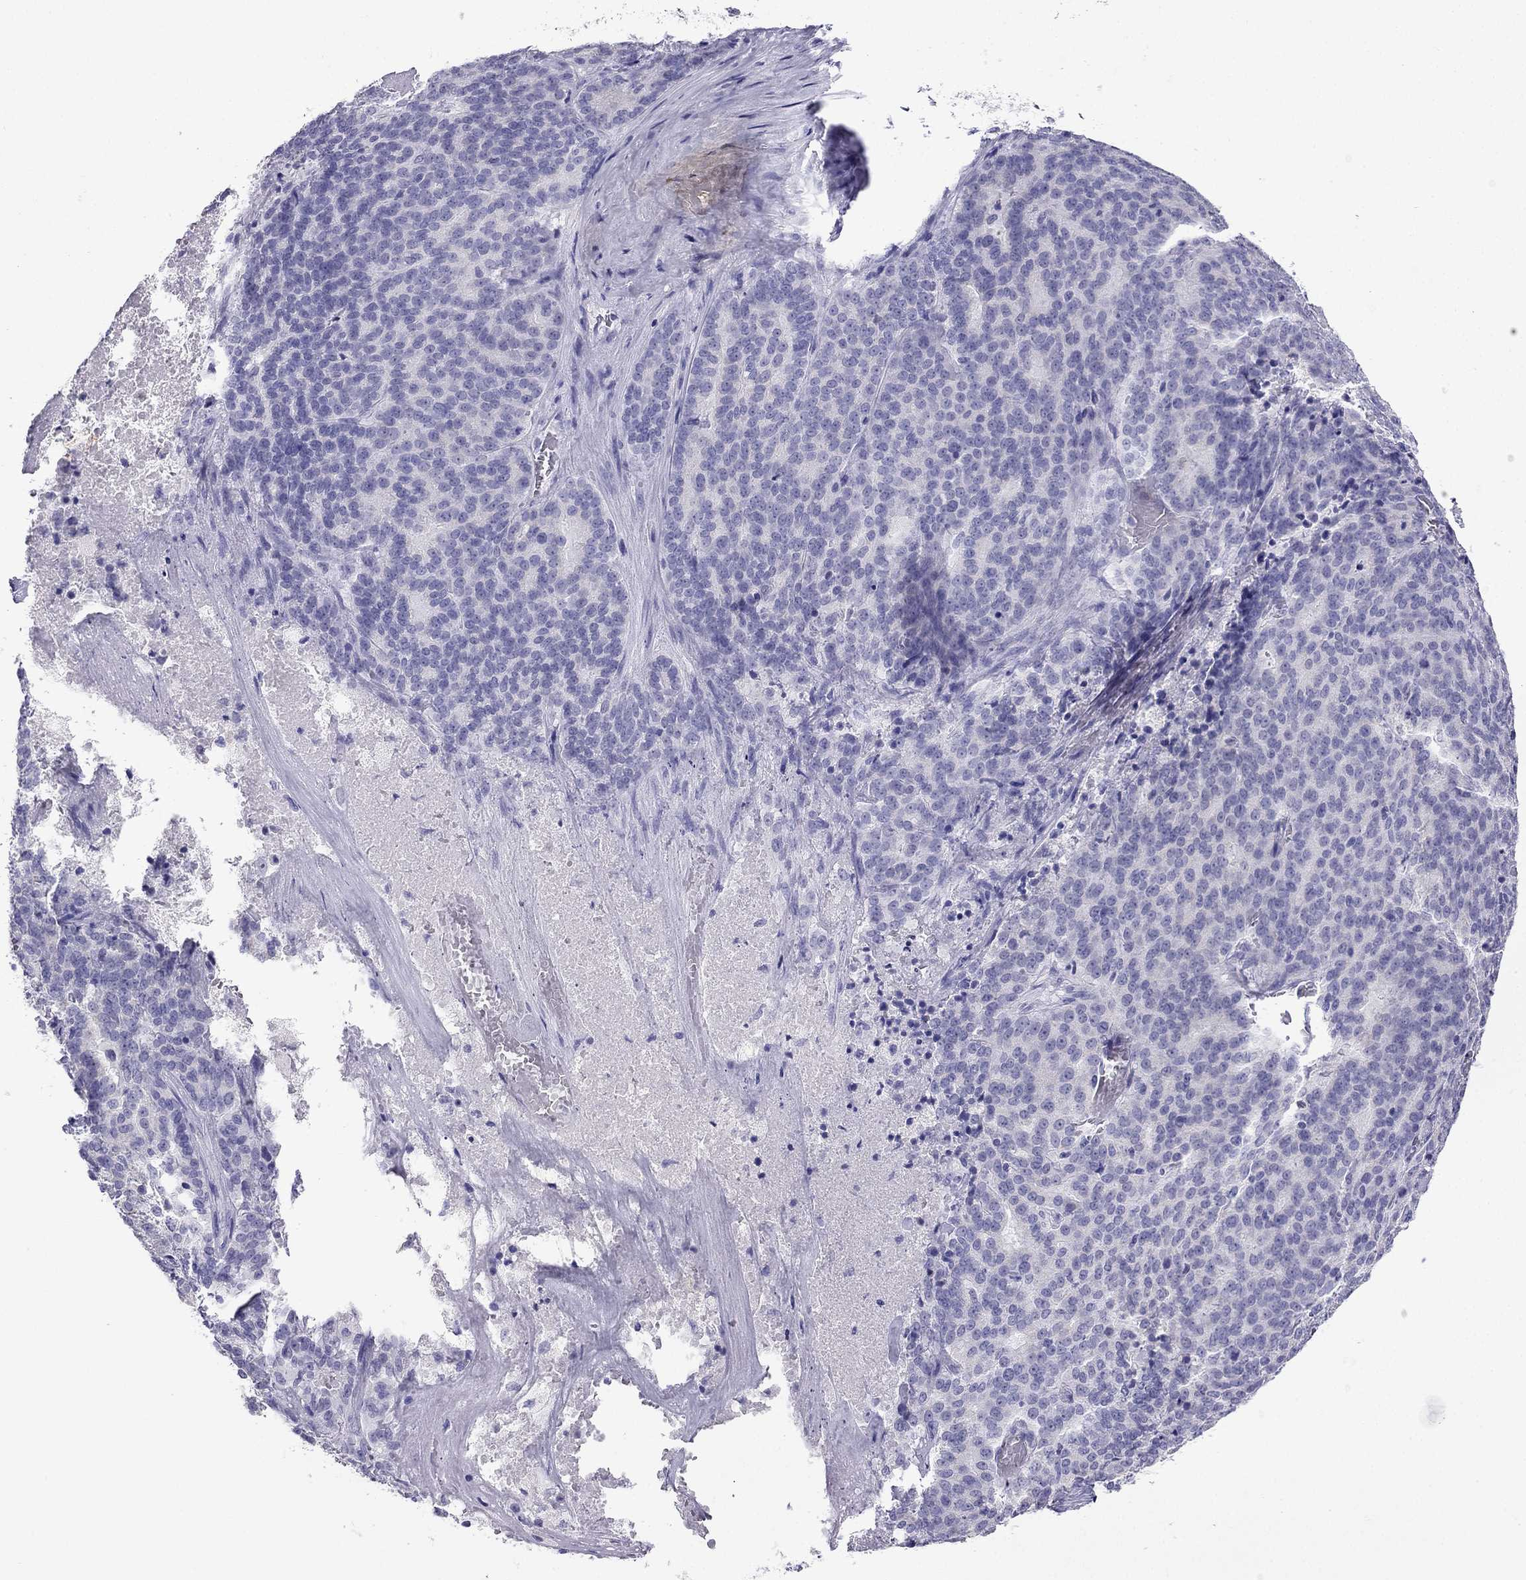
{"staining": {"intensity": "negative", "quantity": "none", "location": "none"}, "tissue": "liver cancer", "cell_type": "Tumor cells", "image_type": "cancer", "snomed": [{"axis": "morphology", "description": "Cholangiocarcinoma"}, {"axis": "topography", "description": "Liver"}], "caption": "Immunohistochemistry (IHC) micrograph of human liver cancer stained for a protein (brown), which displays no positivity in tumor cells.", "gene": "NPTX1", "patient": {"sex": "female", "age": 47}}